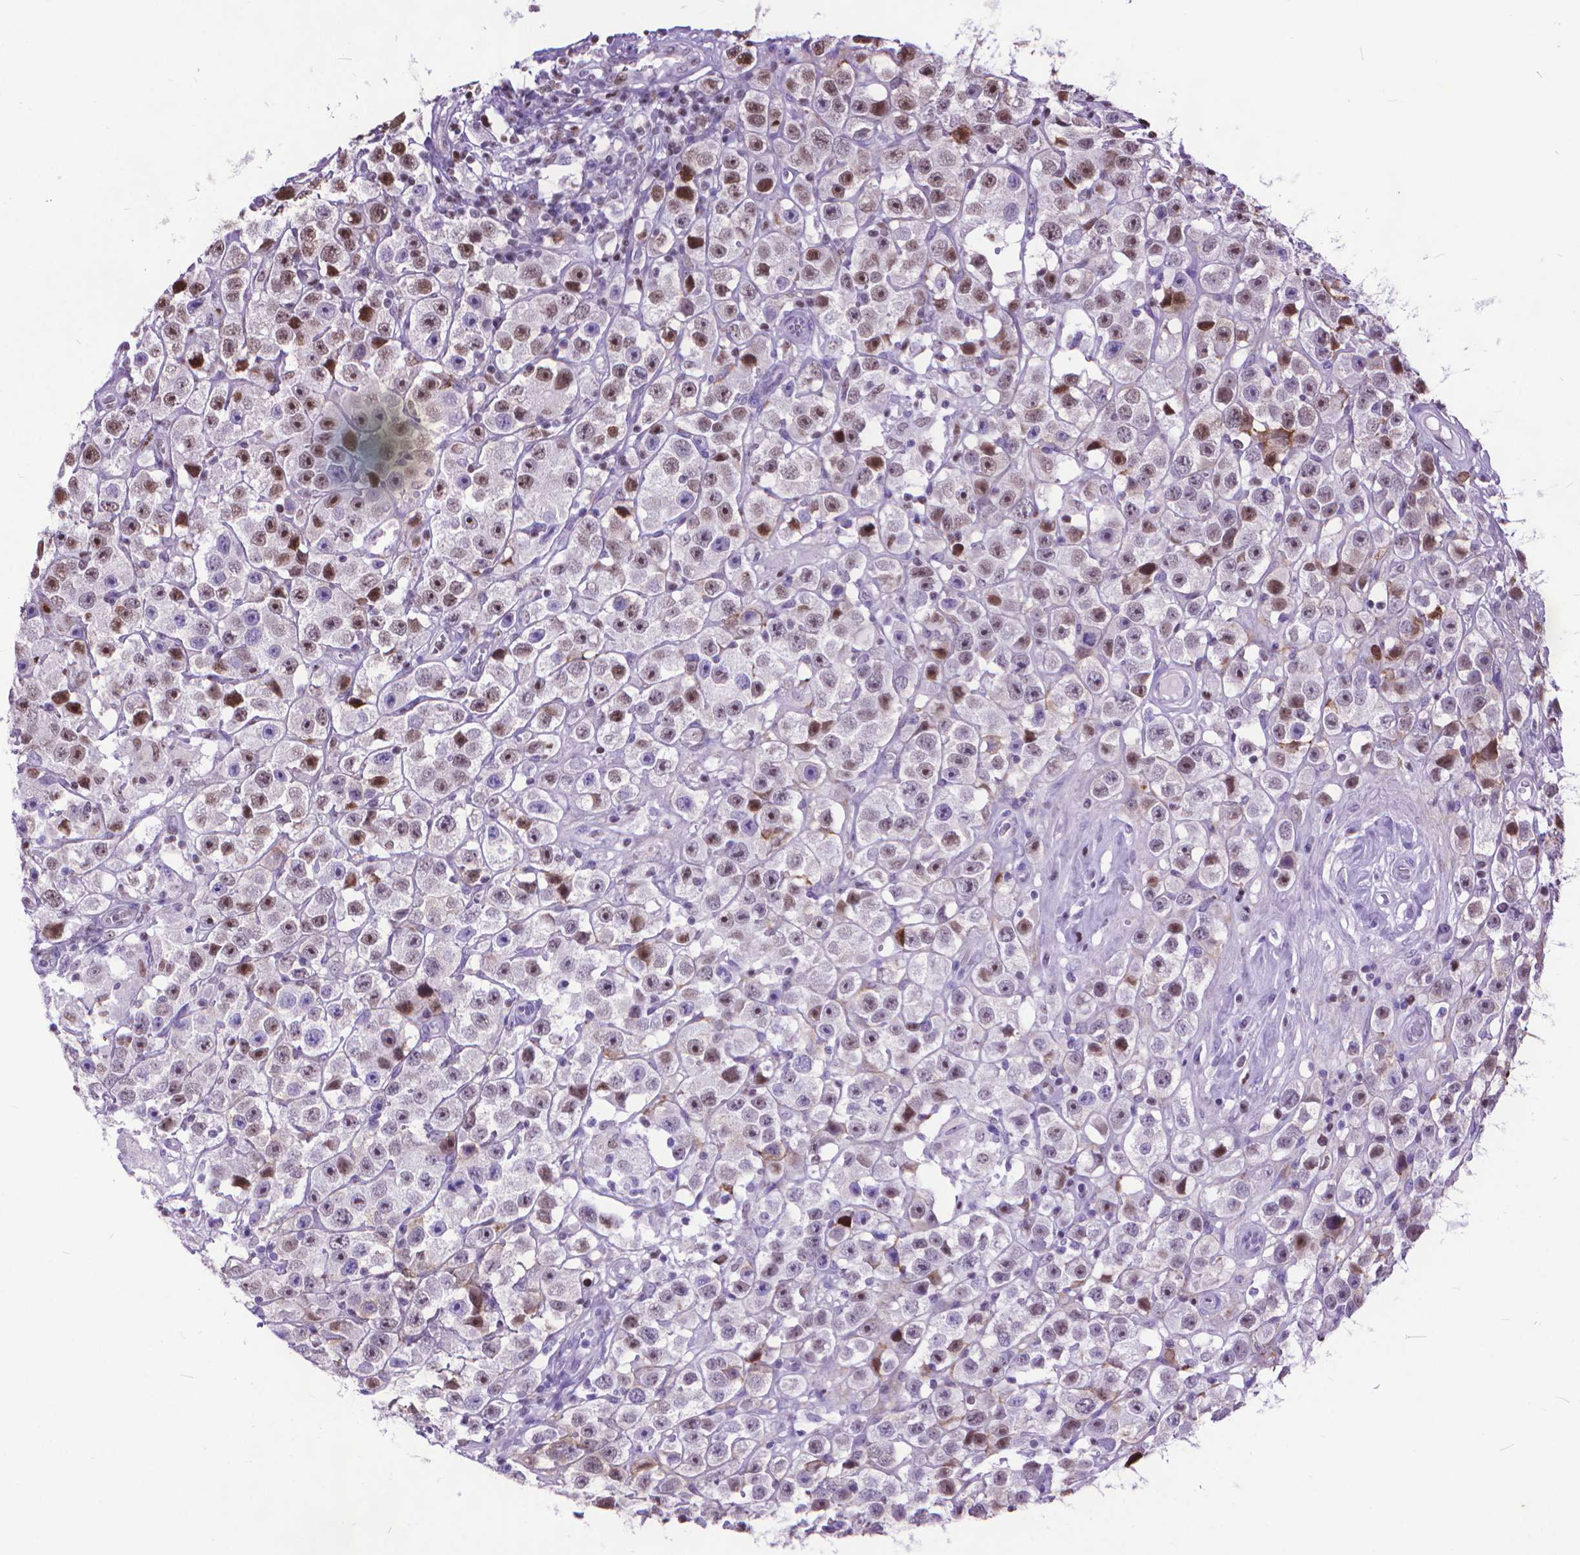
{"staining": {"intensity": "strong", "quantity": "25%-75%", "location": "nuclear"}, "tissue": "testis cancer", "cell_type": "Tumor cells", "image_type": "cancer", "snomed": [{"axis": "morphology", "description": "Seminoma, NOS"}, {"axis": "topography", "description": "Testis"}], "caption": "IHC staining of testis cancer (seminoma), which demonstrates high levels of strong nuclear positivity in approximately 25%-75% of tumor cells indicating strong nuclear protein expression. The staining was performed using DAB (3,3'-diaminobenzidine) (brown) for protein detection and nuclei were counterstained in hematoxylin (blue).", "gene": "POLE4", "patient": {"sex": "male", "age": 45}}